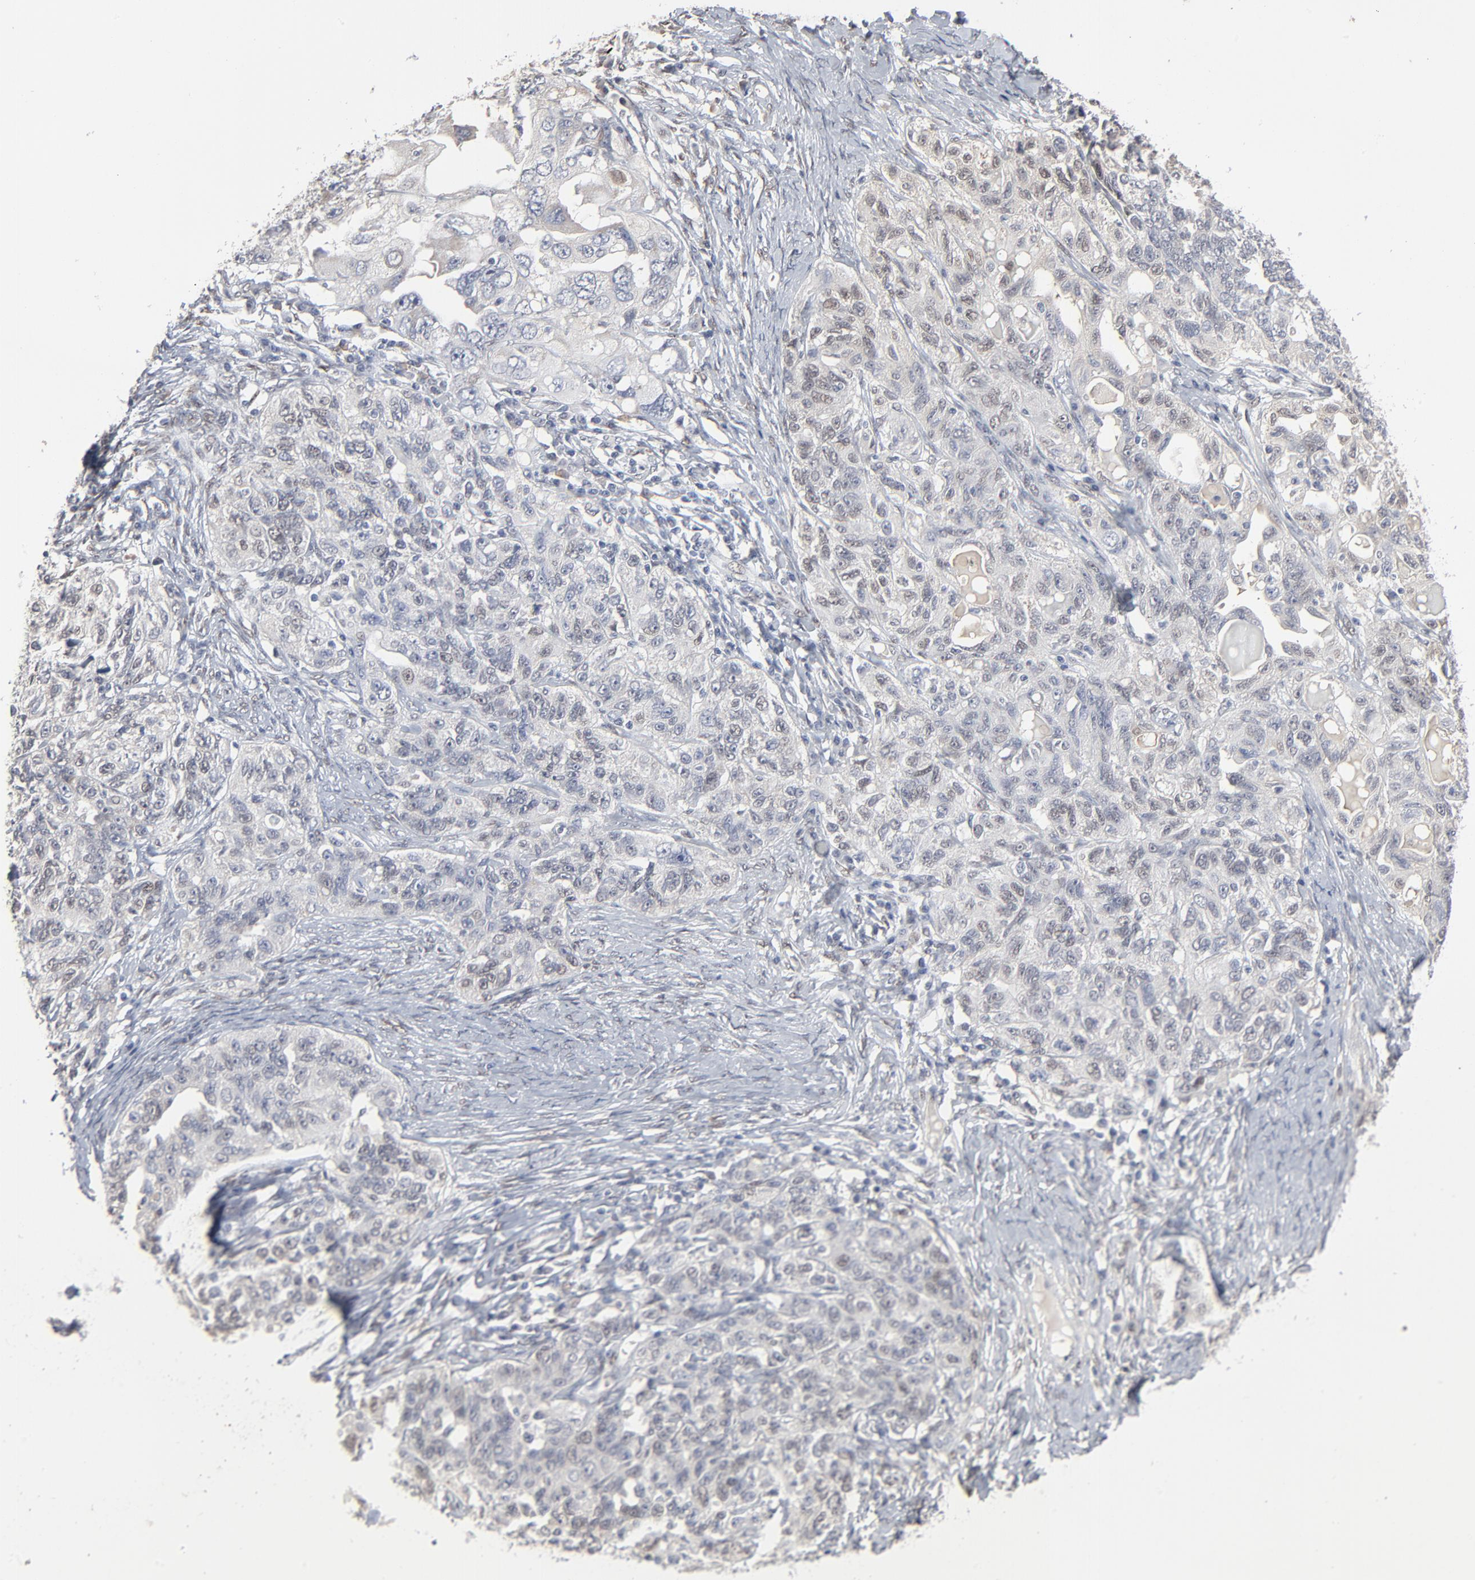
{"staining": {"intensity": "negative", "quantity": "none", "location": "none"}, "tissue": "ovarian cancer", "cell_type": "Tumor cells", "image_type": "cancer", "snomed": [{"axis": "morphology", "description": "Cystadenocarcinoma, serous, NOS"}, {"axis": "topography", "description": "Ovary"}], "caption": "Serous cystadenocarcinoma (ovarian) stained for a protein using immunohistochemistry (IHC) exhibits no positivity tumor cells.", "gene": "ATF7", "patient": {"sex": "female", "age": 82}}